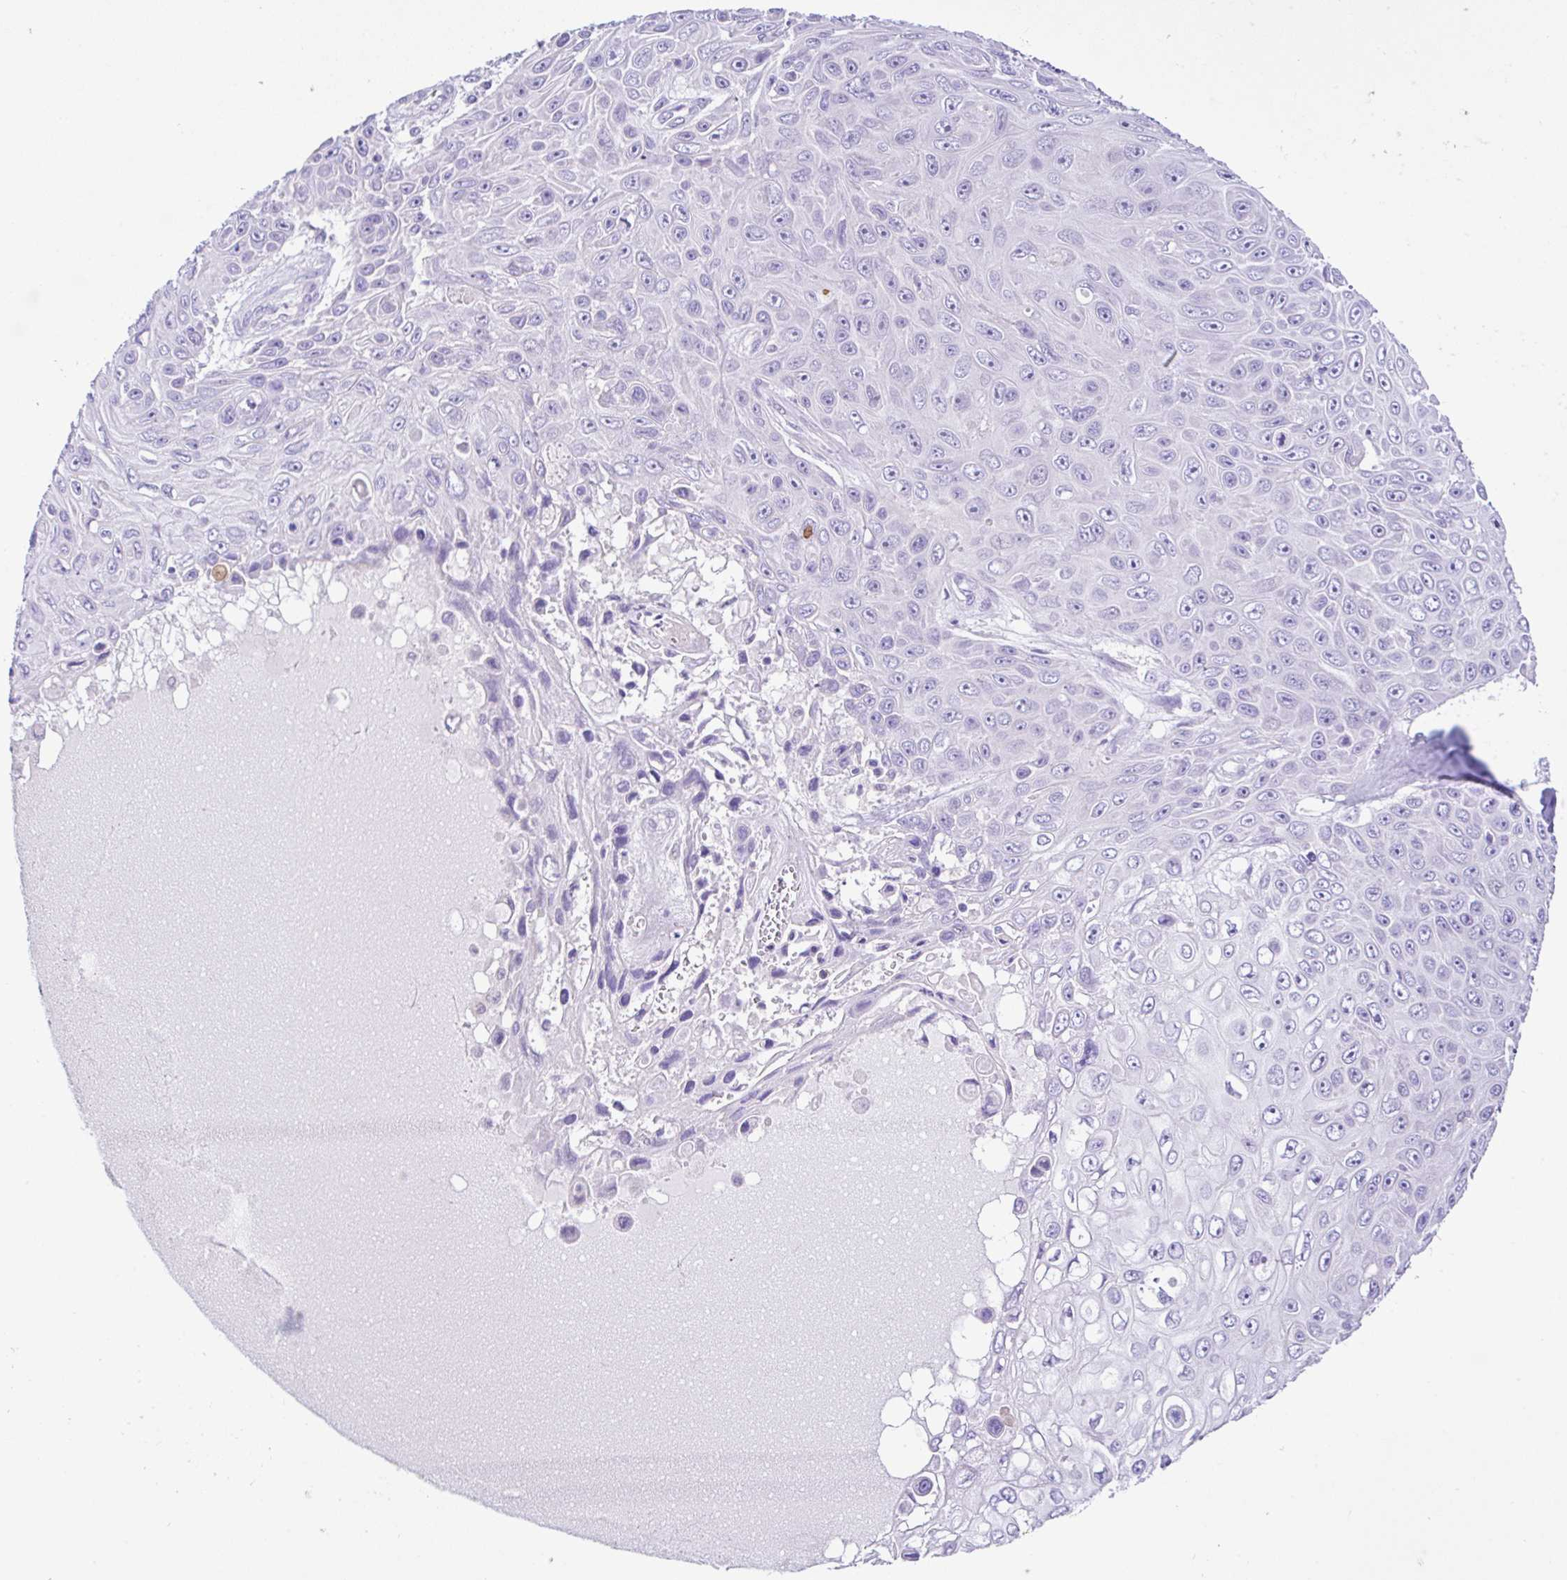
{"staining": {"intensity": "negative", "quantity": "none", "location": "none"}, "tissue": "skin cancer", "cell_type": "Tumor cells", "image_type": "cancer", "snomed": [{"axis": "morphology", "description": "Squamous cell carcinoma, NOS"}, {"axis": "topography", "description": "Skin"}], "caption": "This photomicrograph is of skin squamous cell carcinoma stained with immunohistochemistry (IHC) to label a protein in brown with the nuclei are counter-stained blue. There is no positivity in tumor cells.", "gene": "ANO4", "patient": {"sex": "male", "age": 82}}